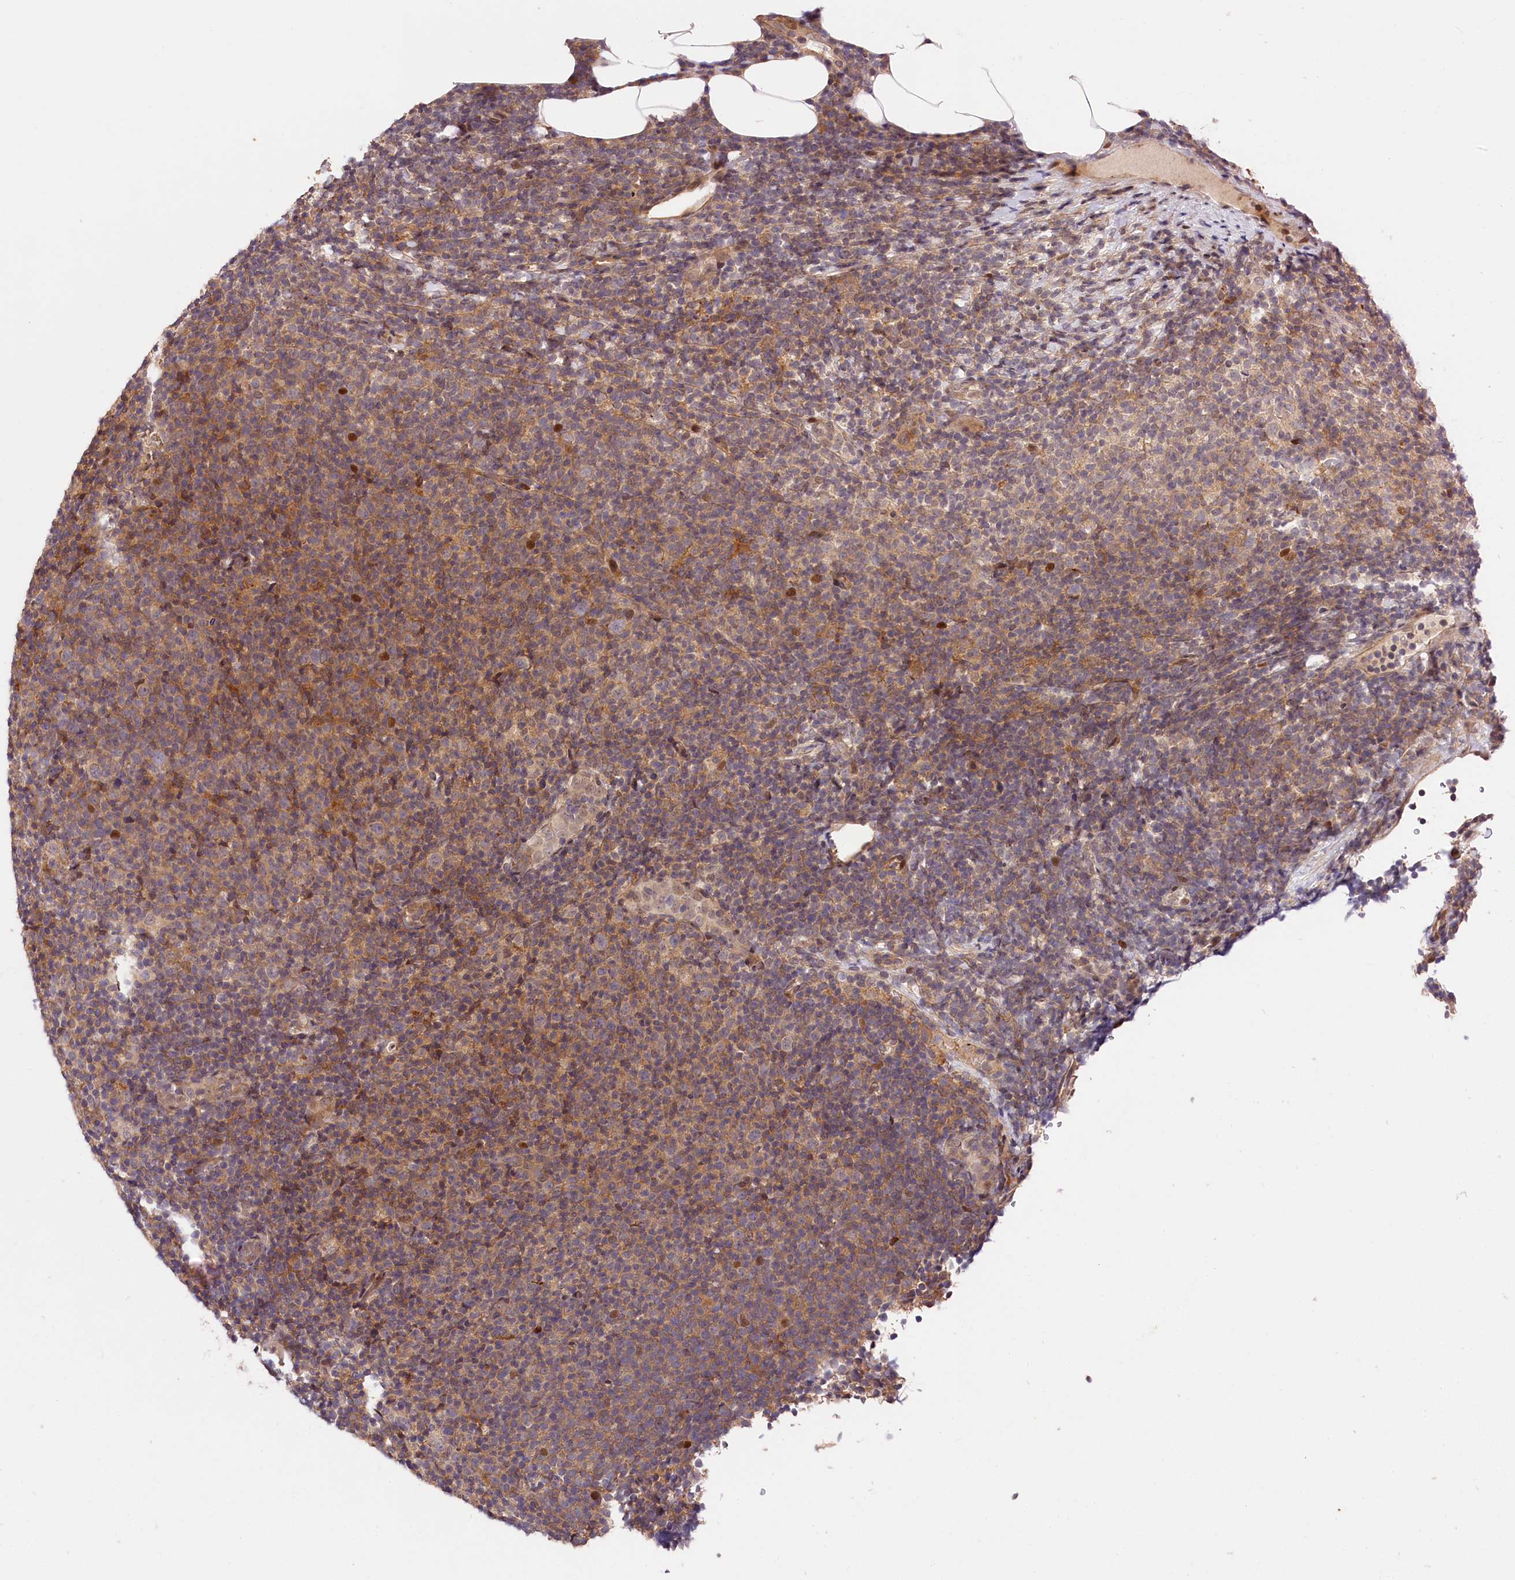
{"staining": {"intensity": "weak", "quantity": "<25%", "location": "cytoplasmic/membranous"}, "tissue": "lymphoma", "cell_type": "Tumor cells", "image_type": "cancer", "snomed": [{"axis": "morphology", "description": "Malignant lymphoma, non-Hodgkin's type, Low grade"}, {"axis": "topography", "description": "Lymph node"}], "caption": "A photomicrograph of malignant lymphoma, non-Hodgkin's type (low-grade) stained for a protein shows no brown staining in tumor cells.", "gene": "CACNA1H", "patient": {"sex": "male", "age": 66}}